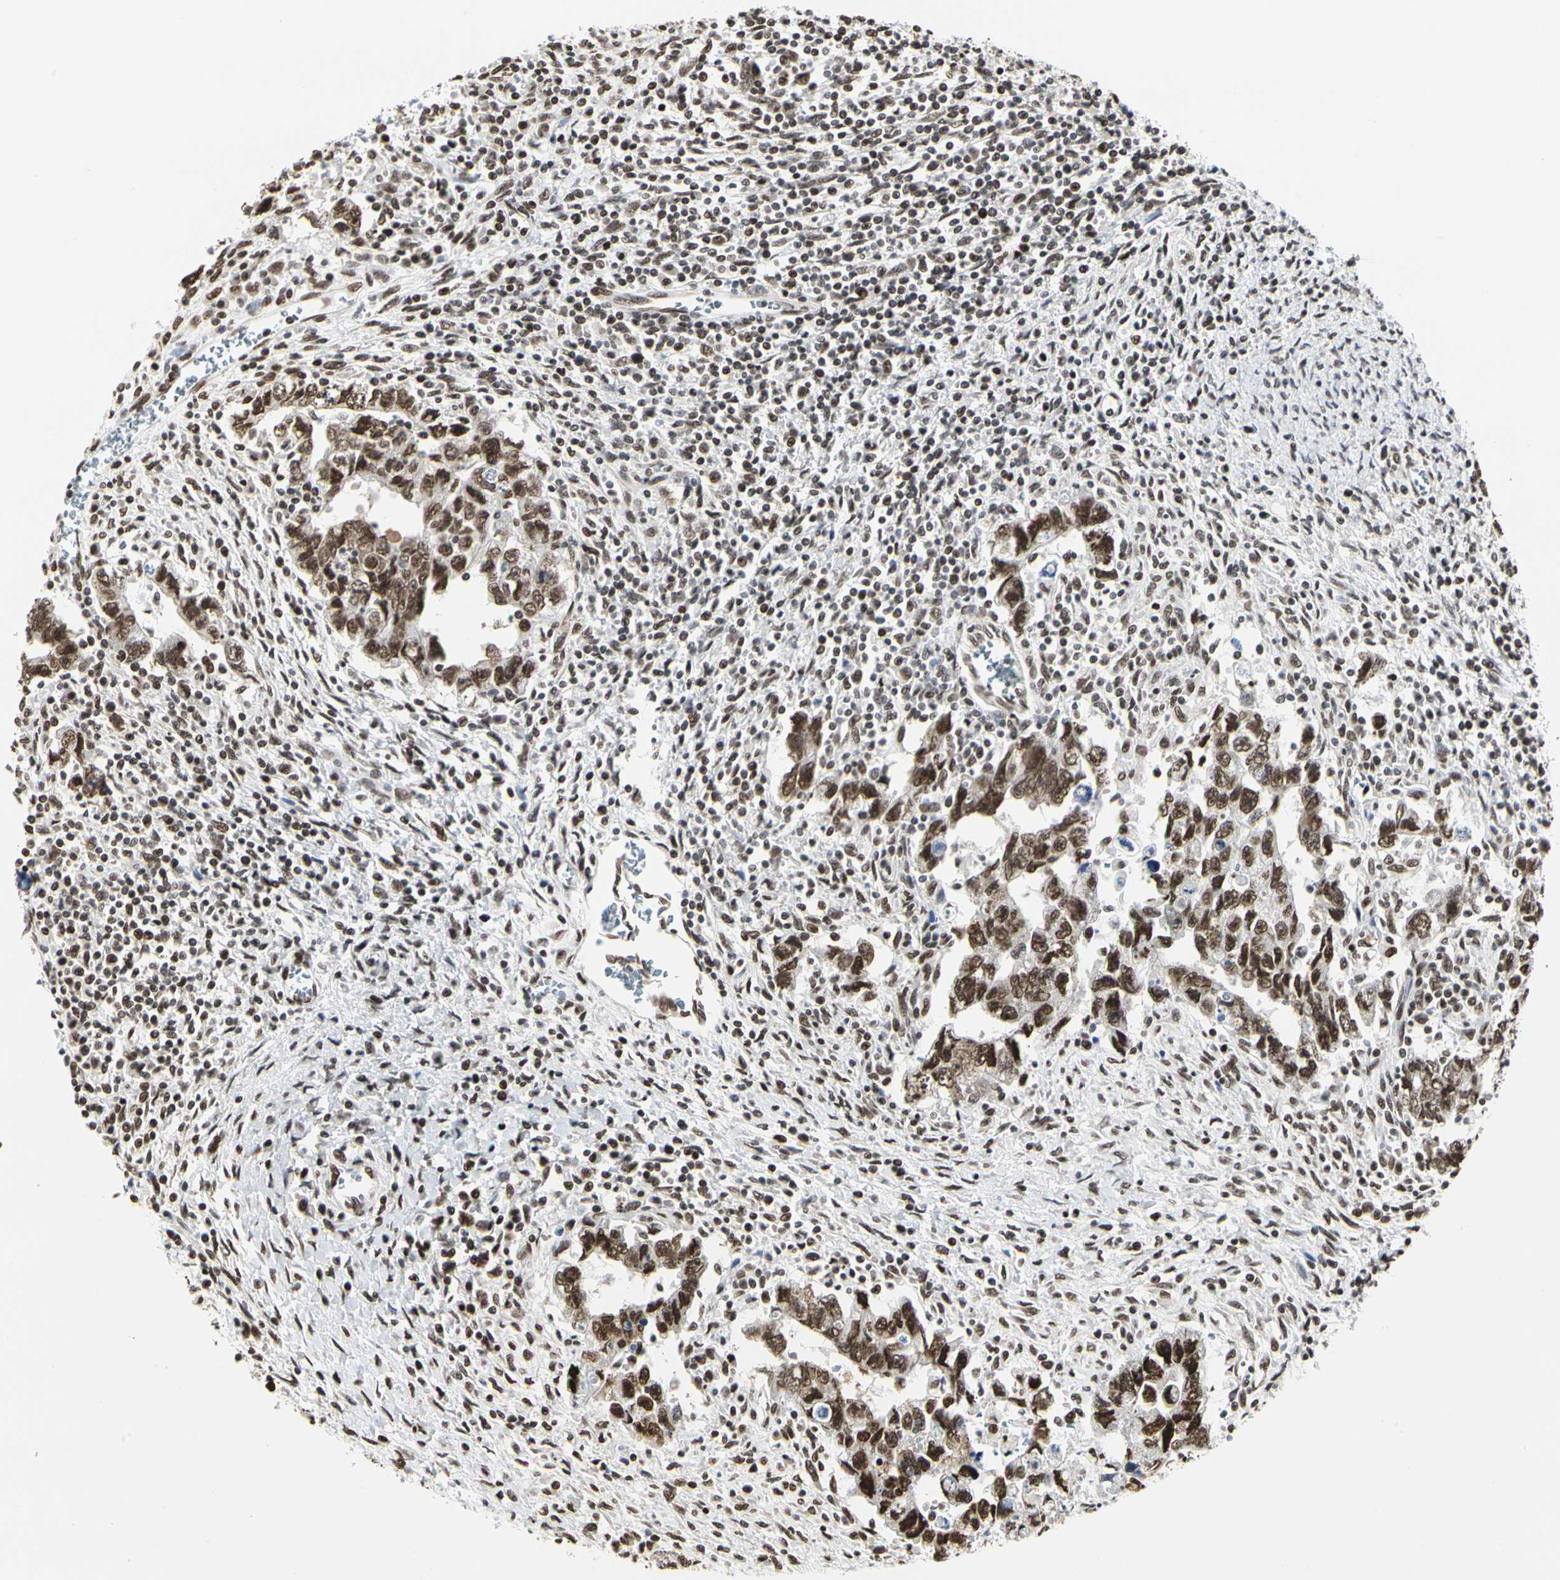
{"staining": {"intensity": "moderate", "quantity": ">75%", "location": "nuclear"}, "tissue": "testis cancer", "cell_type": "Tumor cells", "image_type": "cancer", "snomed": [{"axis": "morphology", "description": "Carcinoma, Embryonal, NOS"}, {"axis": "topography", "description": "Testis"}], "caption": "Immunohistochemistry (IHC) histopathology image of neoplastic tissue: human testis cancer stained using immunohistochemistry (IHC) demonstrates medium levels of moderate protein expression localized specifically in the nuclear of tumor cells, appearing as a nuclear brown color.", "gene": "PRMT3", "patient": {"sex": "male", "age": 28}}